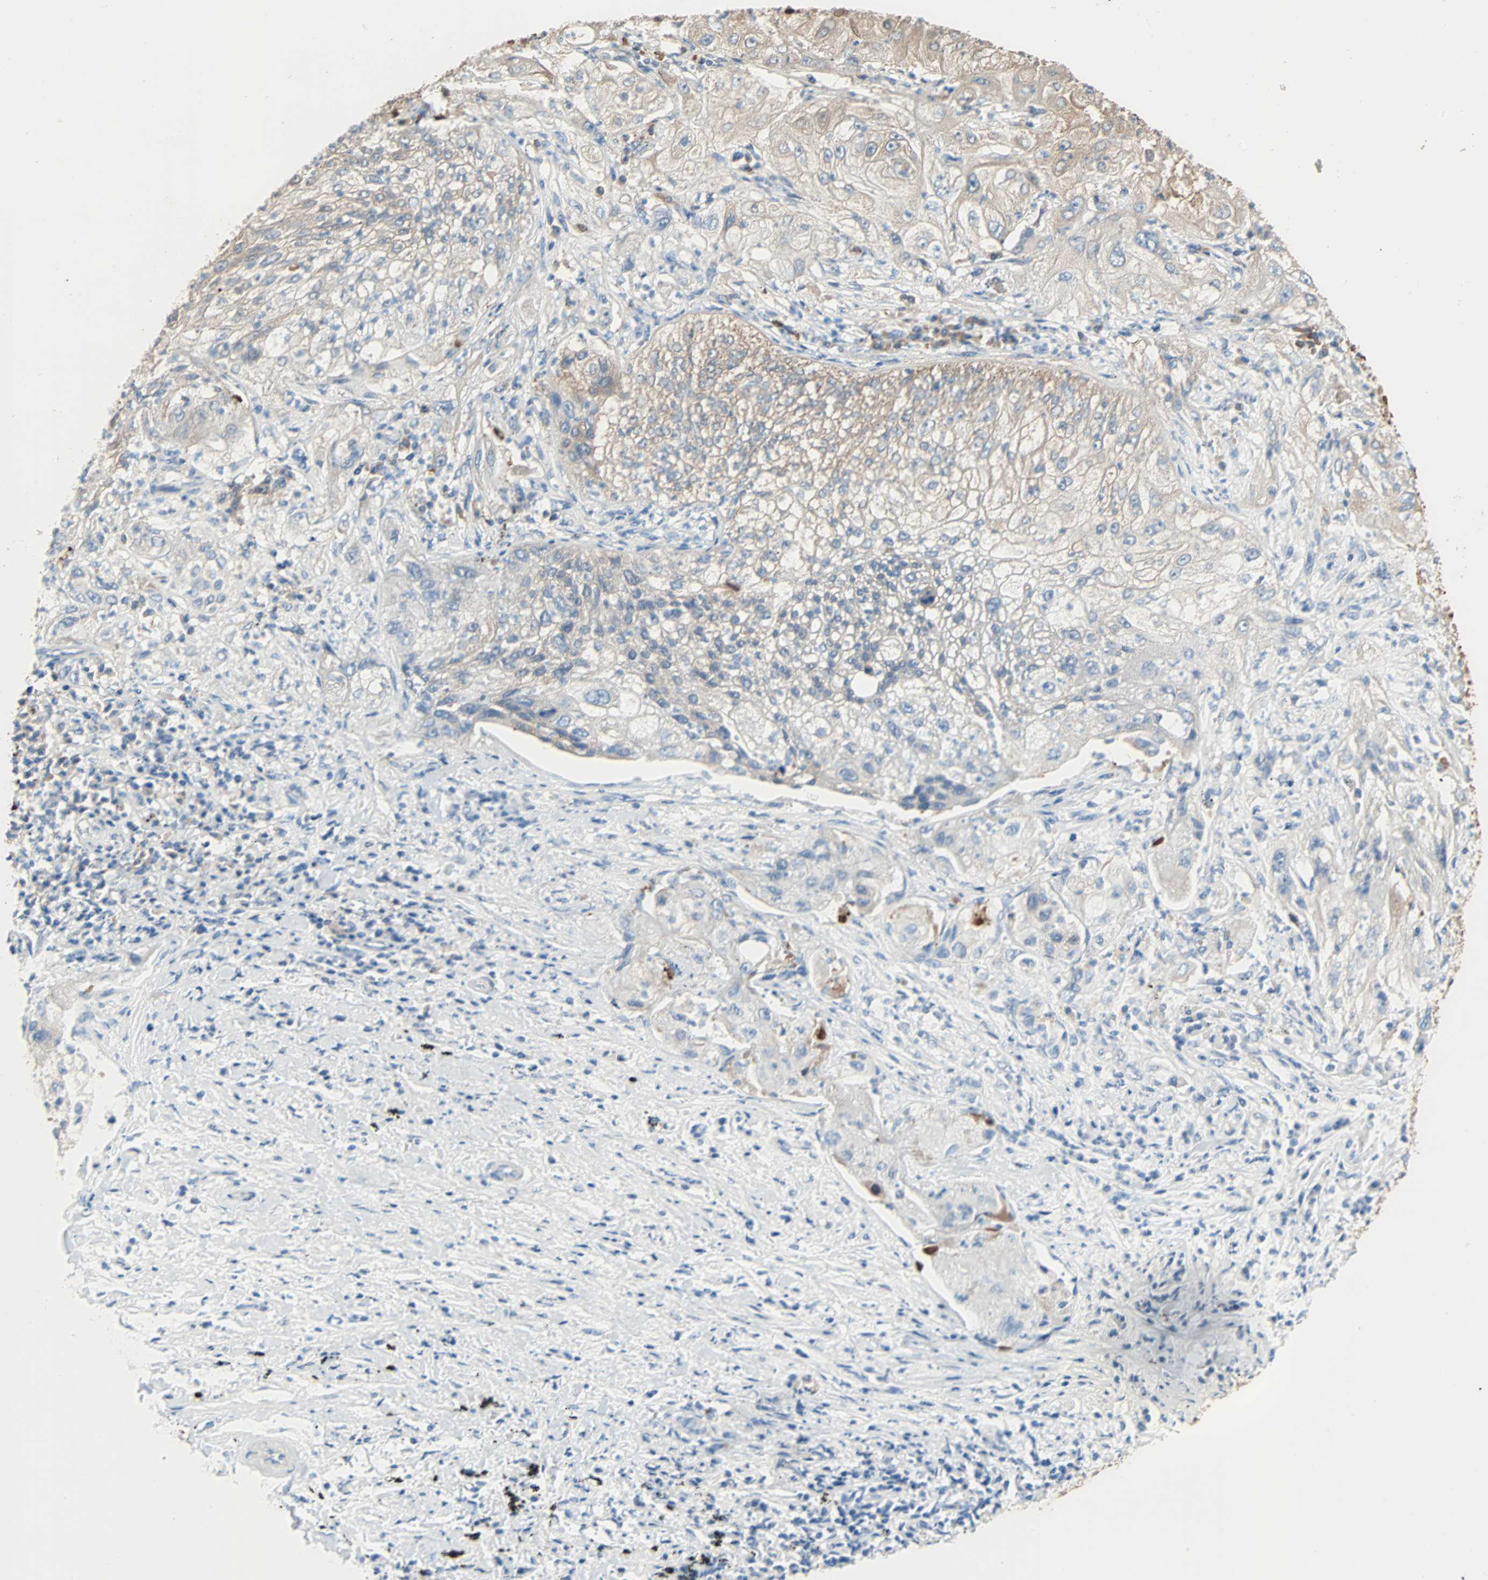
{"staining": {"intensity": "moderate", "quantity": ">75%", "location": "cytoplasmic/membranous"}, "tissue": "lung cancer", "cell_type": "Tumor cells", "image_type": "cancer", "snomed": [{"axis": "morphology", "description": "Inflammation, NOS"}, {"axis": "morphology", "description": "Squamous cell carcinoma, NOS"}, {"axis": "topography", "description": "Lymph node"}, {"axis": "topography", "description": "Soft tissue"}, {"axis": "topography", "description": "Lung"}], "caption": "A brown stain shows moderate cytoplasmic/membranous positivity of a protein in human squamous cell carcinoma (lung) tumor cells.", "gene": "PRDX1", "patient": {"sex": "male", "age": 66}}